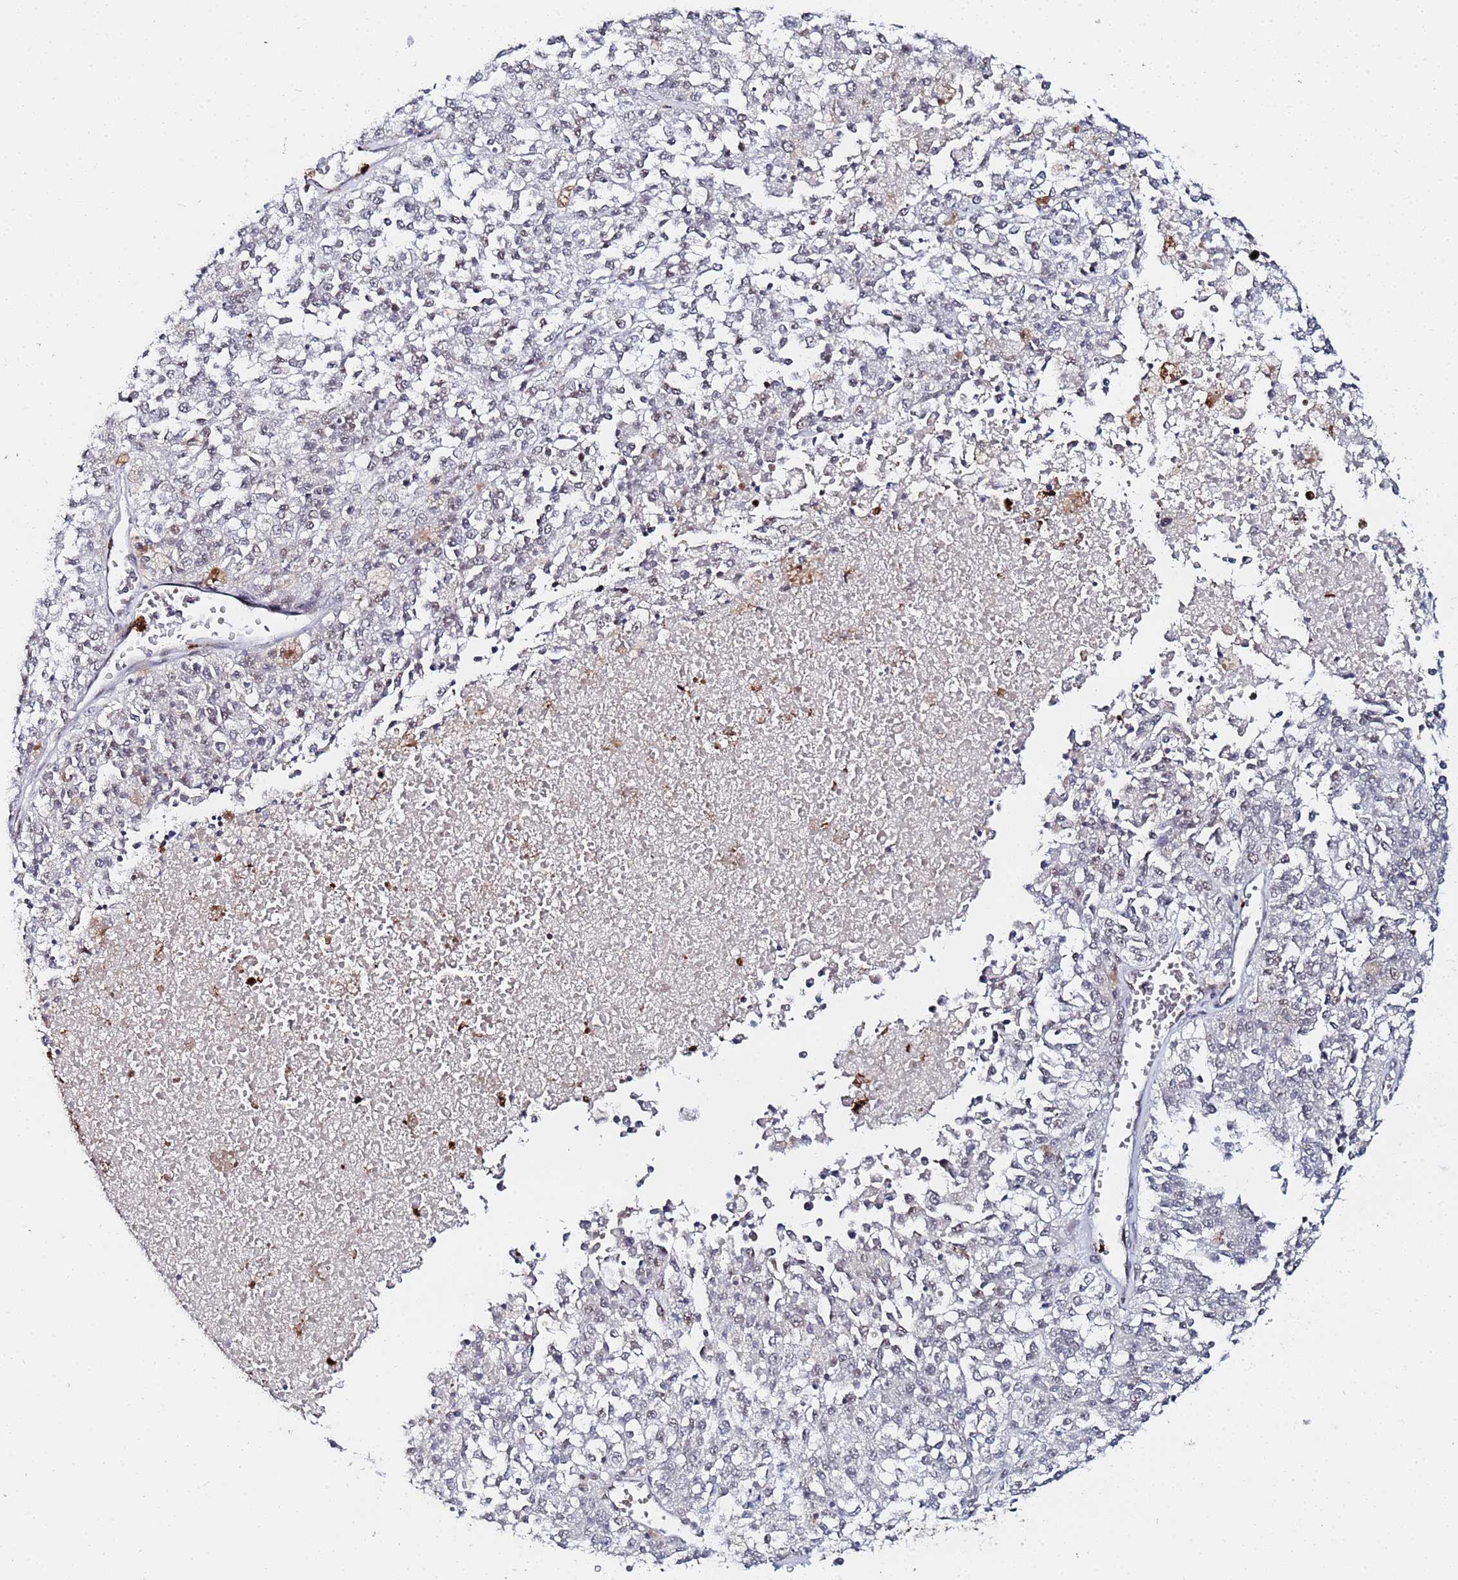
{"staining": {"intensity": "negative", "quantity": "none", "location": "none"}, "tissue": "melanoma", "cell_type": "Tumor cells", "image_type": "cancer", "snomed": [{"axis": "morphology", "description": "Malignant melanoma, NOS"}, {"axis": "topography", "description": "Skin"}], "caption": "Tumor cells show no significant positivity in malignant melanoma.", "gene": "MTCL1", "patient": {"sex": "female", "age": 64}}